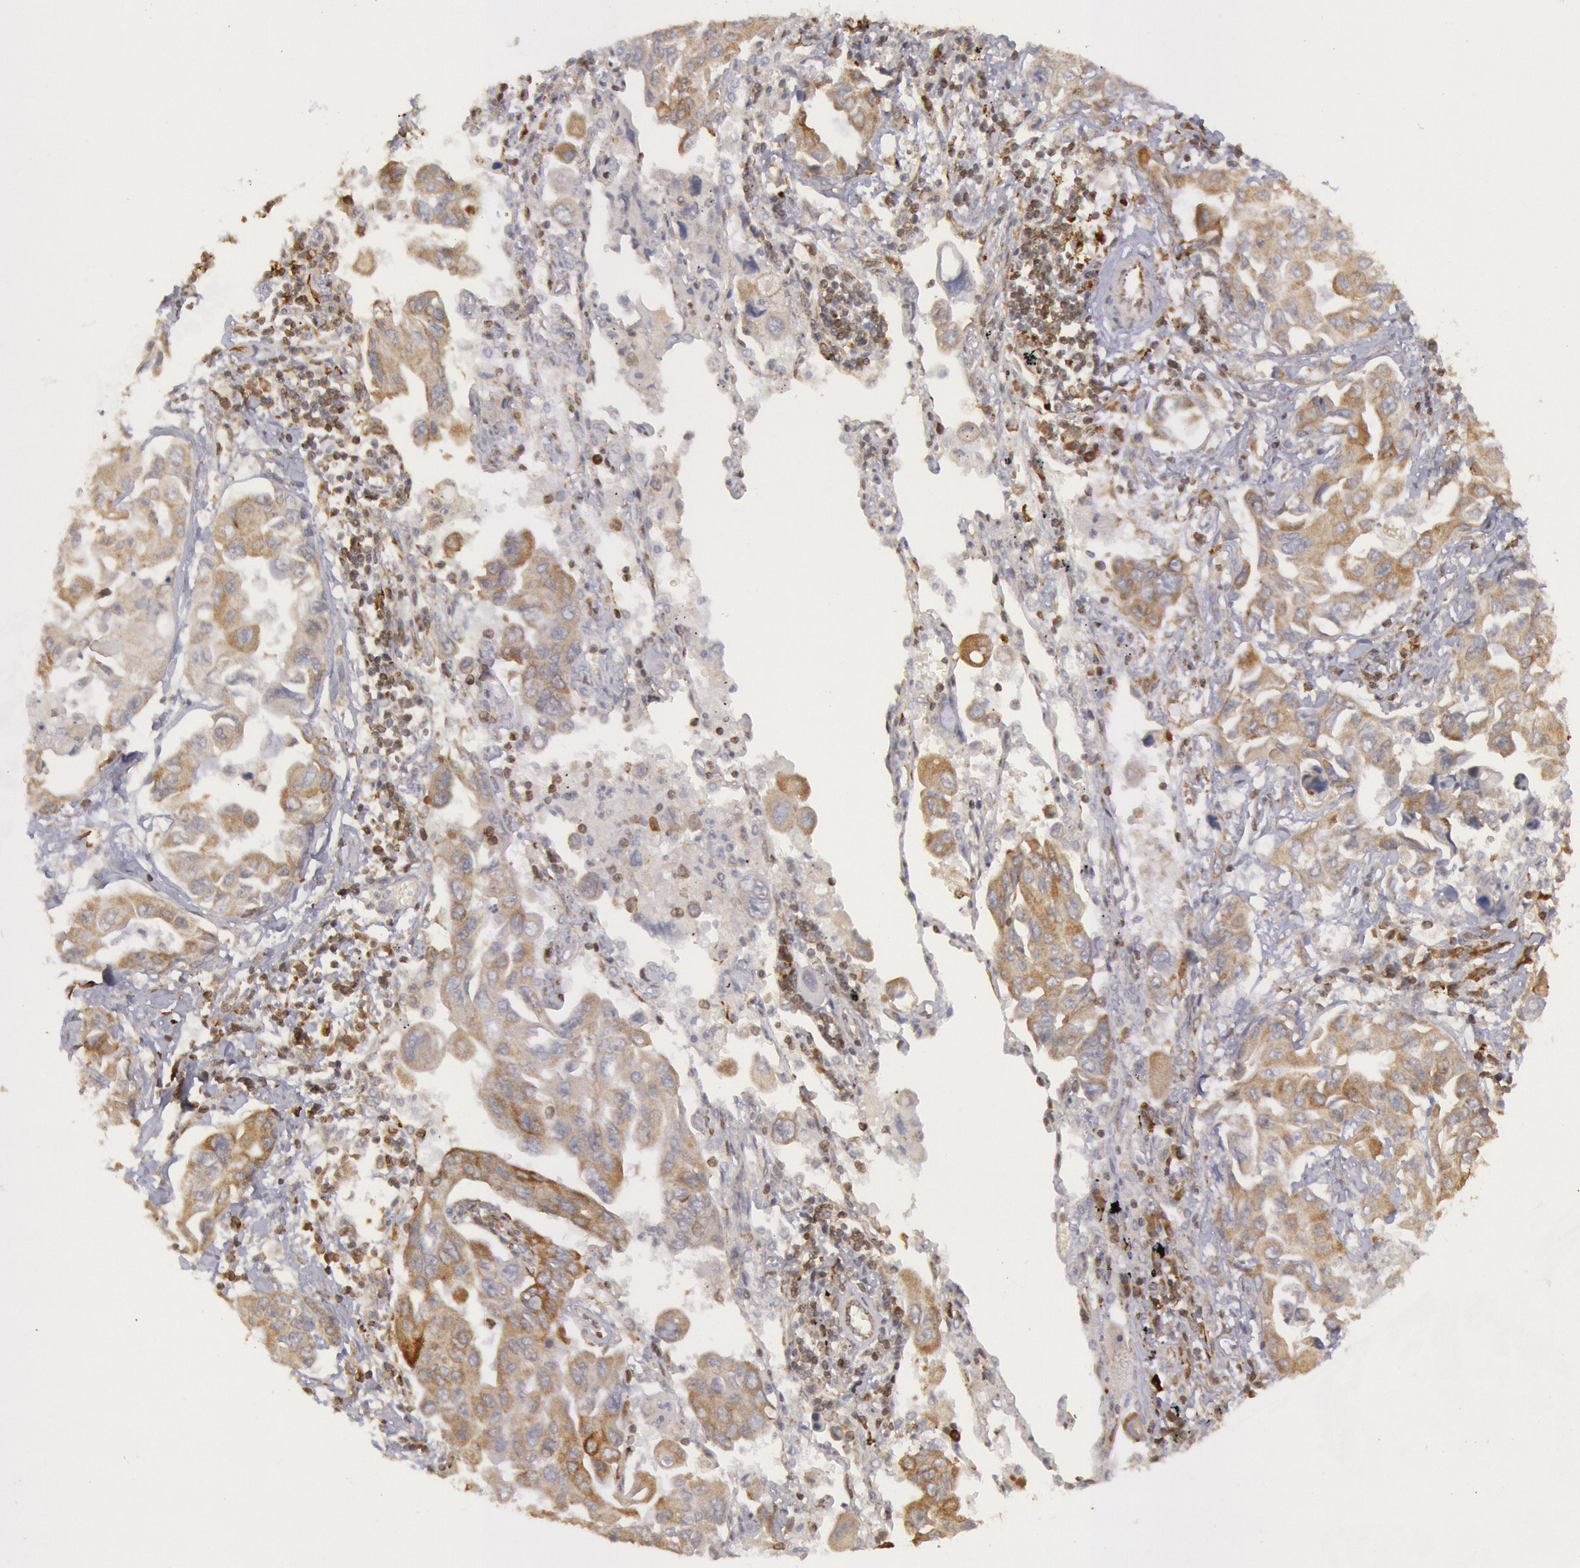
{"staining": {"intensity": "negative", "quantity": "none", "location": "none"}, "tissue": "lung cancer", "cell_type": "Tumor cells", "image_type": "cancer", "snomed": [{"axis": "morphology", "description": "Adenocarcinoma, NOS"}, {"axis": "topography", "description": "Lung"}], "caption": "There is no significant positivity in tumor cells of lung adenocarcinoma.", "gene": "TAP2", "patient": {"sex": "male", "age": 64}}